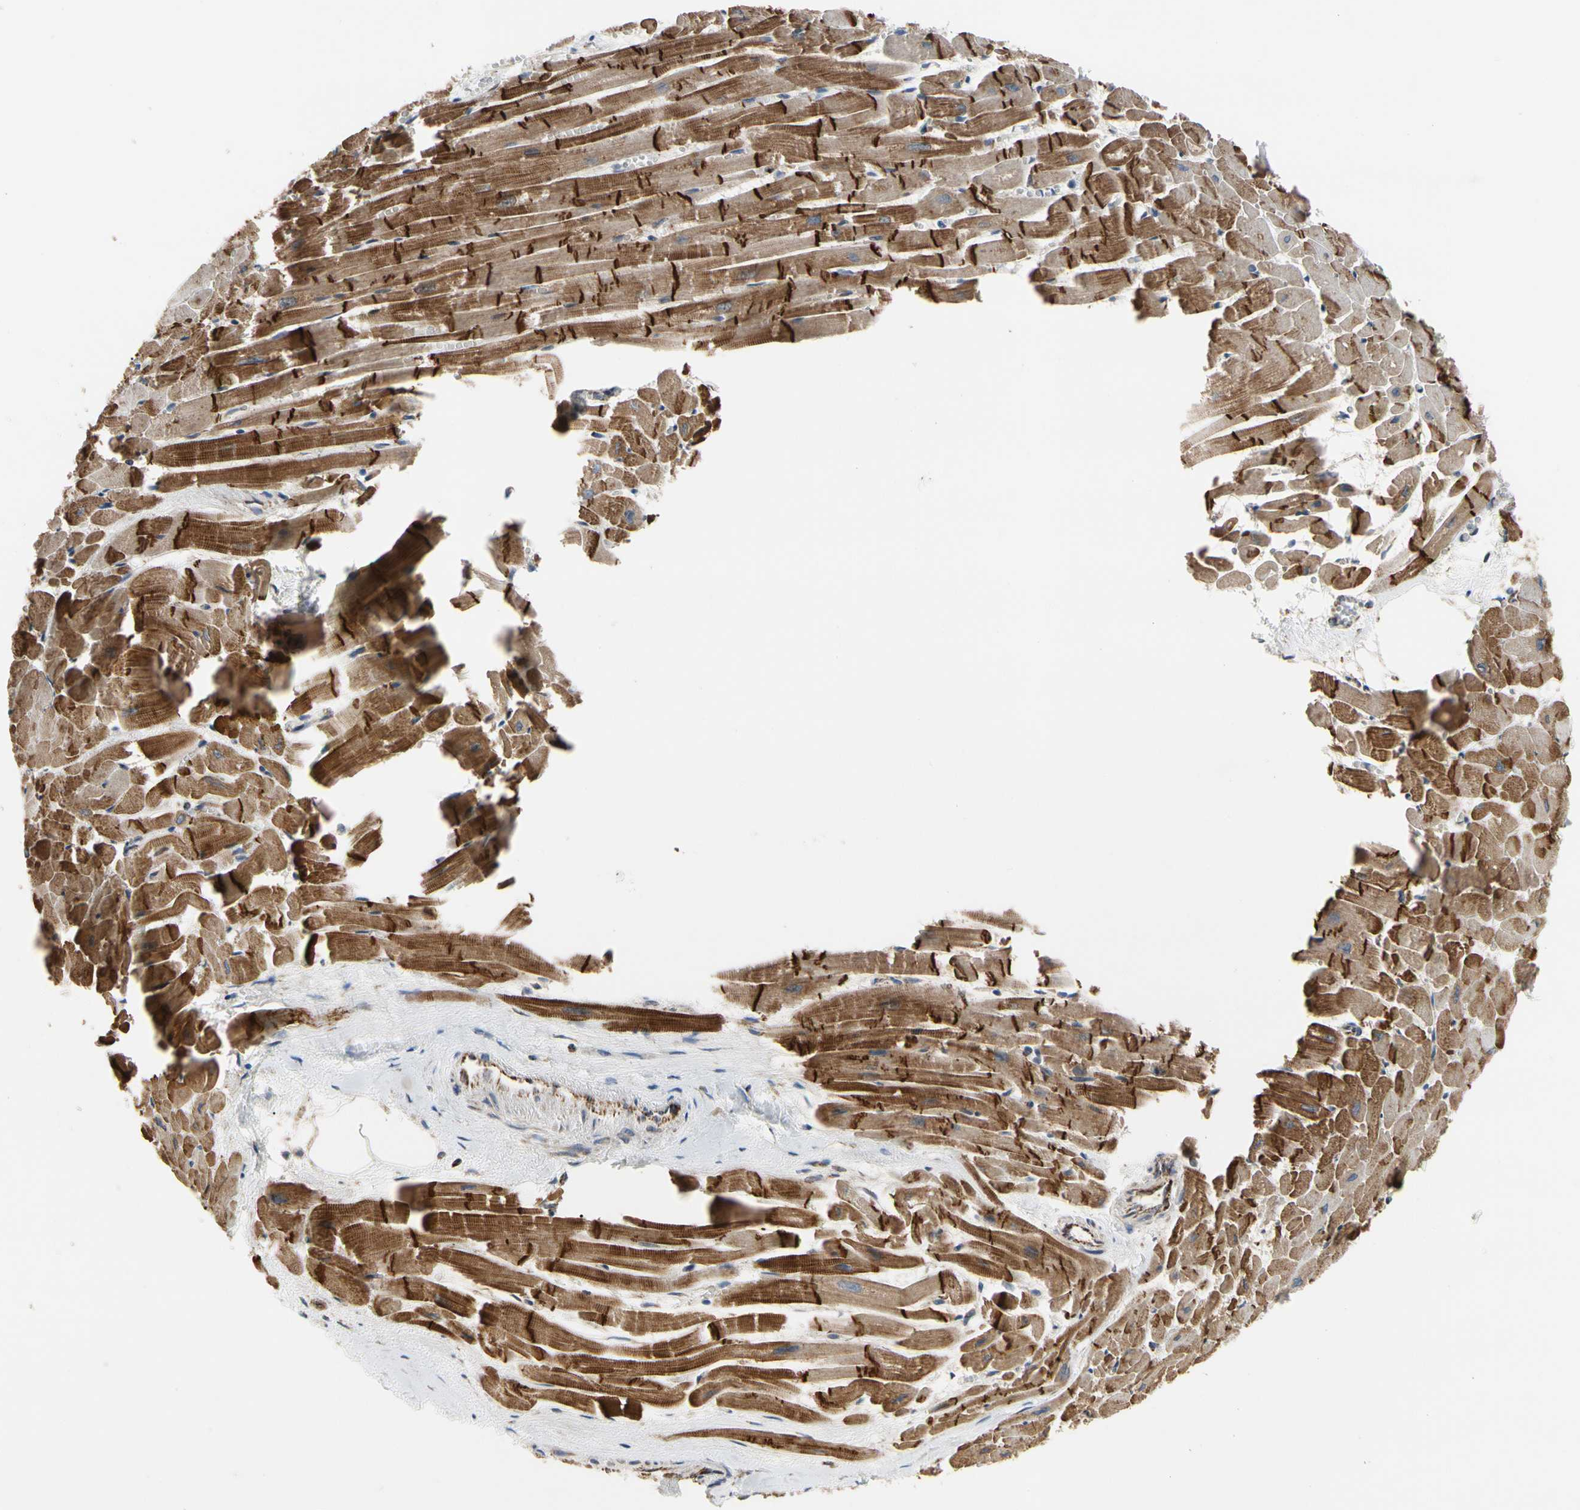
{"staining": {"intensity": "strong", "quantity": "25%-75%", "location": "cytoplasmic/membranous"}, "tissue": "heart muscle", "cell_type": "Cardiomyocytes", "image_type": "normal", "snomed": [{"axis": "morphology", "description": "Normal tissue, NOS"}, {"axis": "topography", "description": "Heart"}], "caption": "A photomicrograph showing strong cytoplasmic/membranous expression in approximately 25%-75% of cardiomyocytes in unremarkable heart muscle, as visualized by brown immunohistochemical staining.", "gene": "GPD2", "patient": {"sex": "female", "age": 19}}